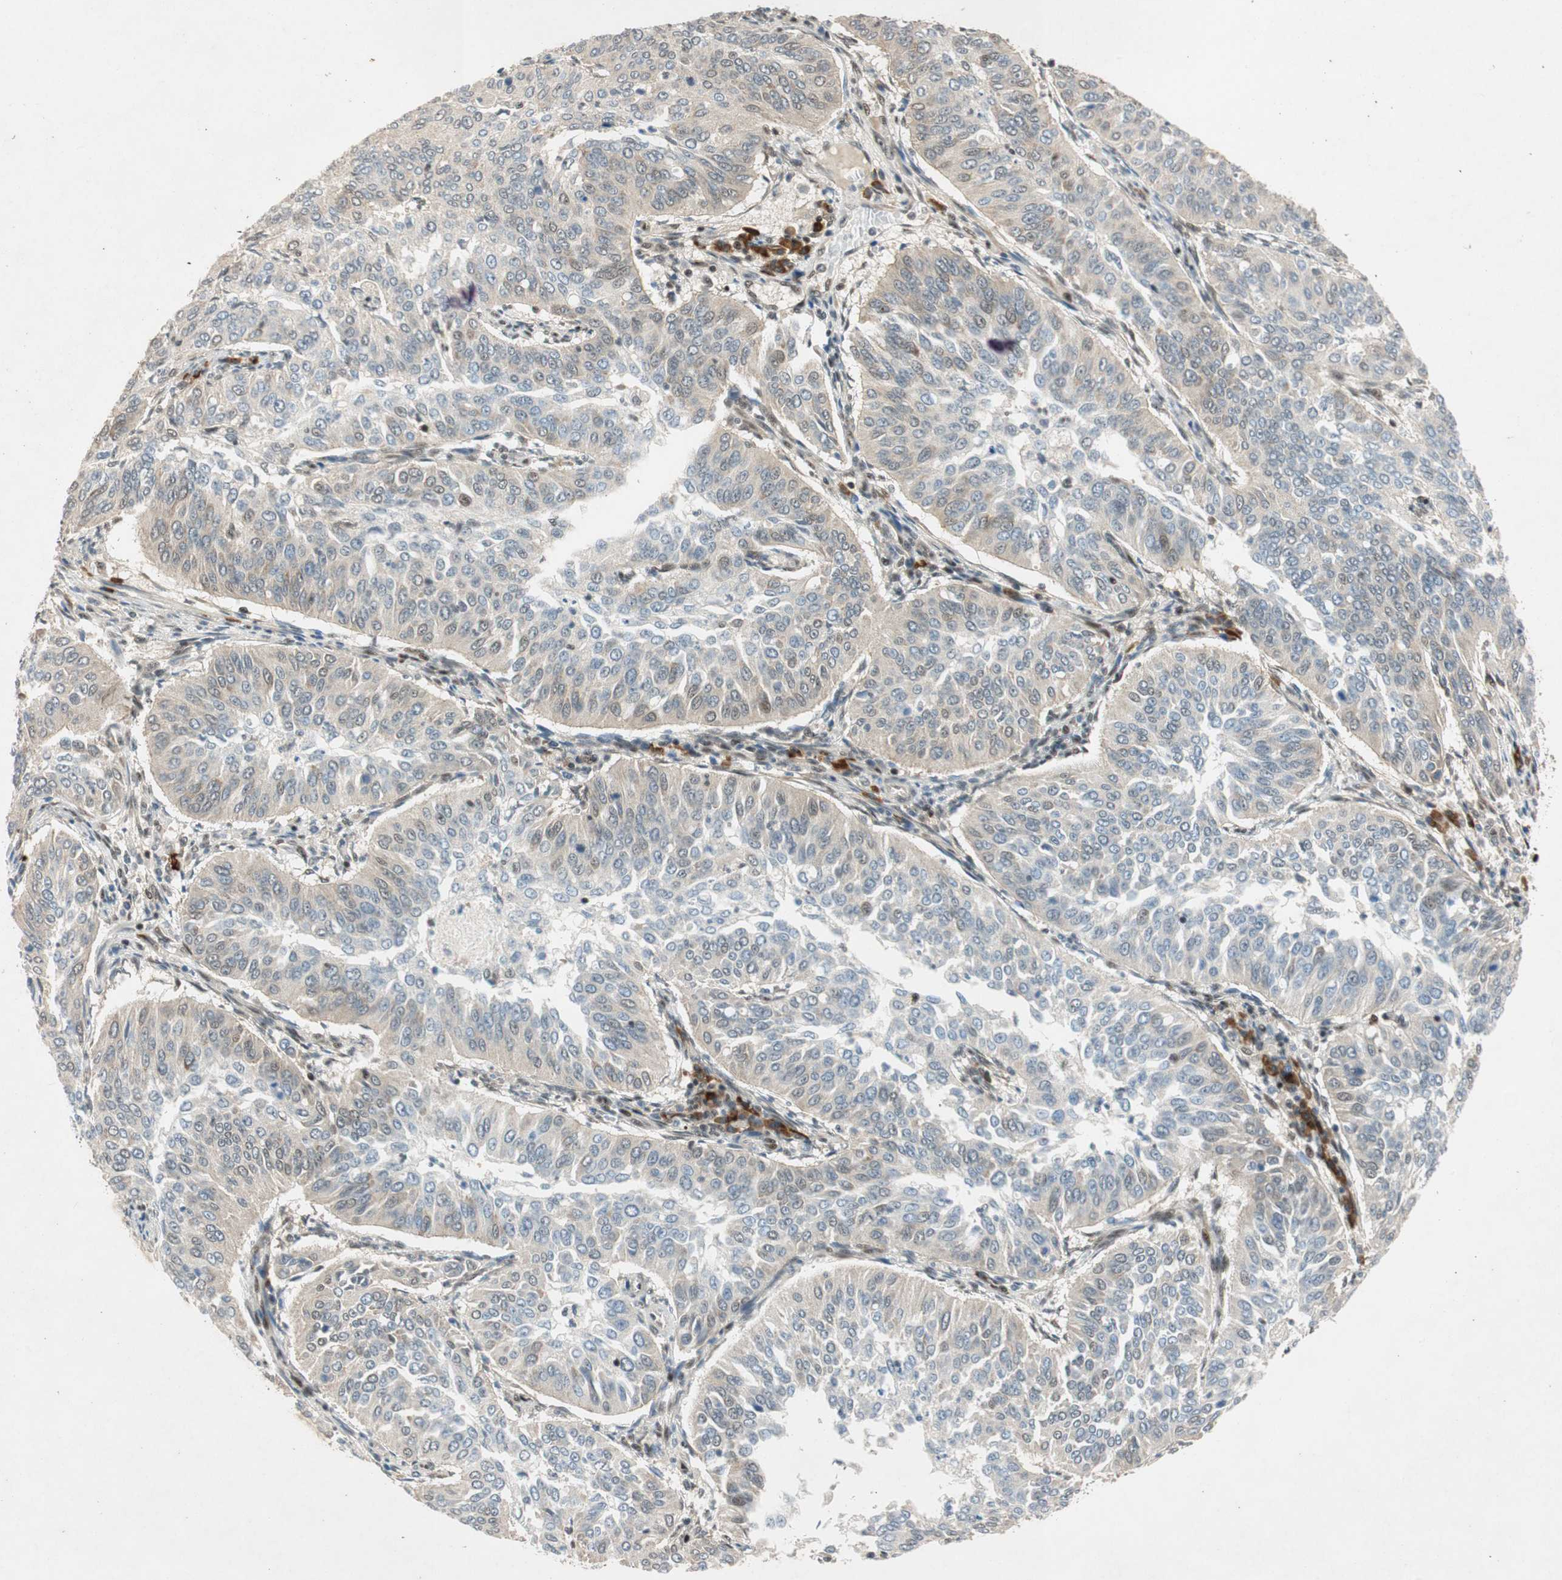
{"staining": {"intensity": "weak", "quantity": "<25%", "location": "nuclear"}, "tissue": "cervical cancer", "cell_type": "Tumor cells", "image_type": "cancer", "snomed": [{"axis": "morphology", "description": "Normal tissue, NOS"}, {"axis": "morphology", "description": "Squamous cell carcinoma, NOS"}, {"axis": "topography", "description": "Cervix"}], "caption": "Immunohistochemistry of squamous cell carcinoma (cervical) shows no positivity in tumor cells. (Immunohistochemistry, brightfield microscopy, high magnification).", "gene": "NCBP3", "patient": {"sex": "female", "age": 39}}